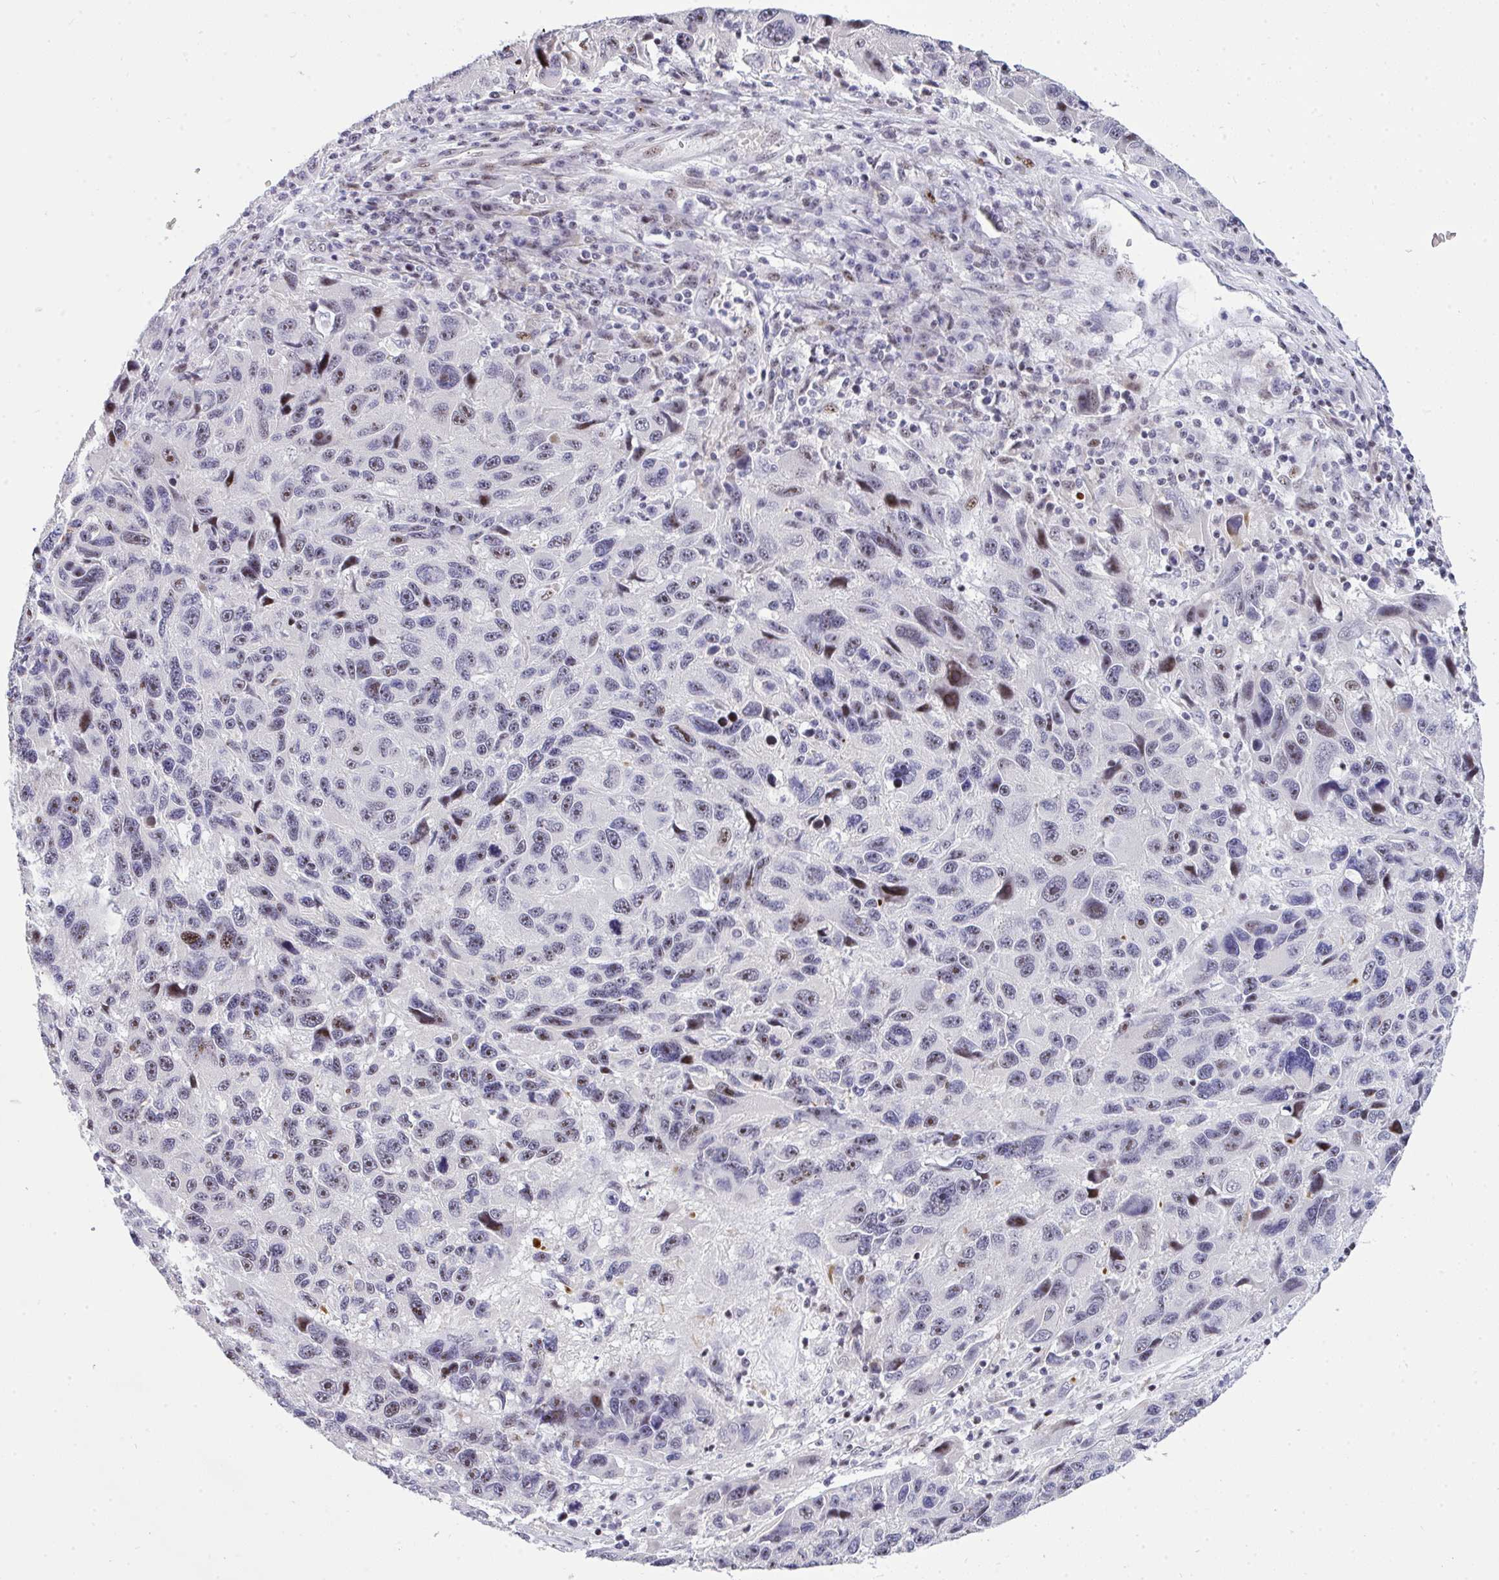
{"staining": {"intensity": "moderate", "quantity": "<25%", "location": "nuclear"}, "tissue": "melanoma", "cell_type": "Tumor cells", "image_type": "cancer", "snomed": [{"axis": "morphology", "description": "Malignant melanoma, NOS"}, {"axis": "topography", "description": "Skin"}], "caption": "An image of human melanoma stained for a protein displays moderate nuclear brown staining in tumor cells.", "gene": "PLPPR3", "patient": {"sex": "male", "age": 53}}